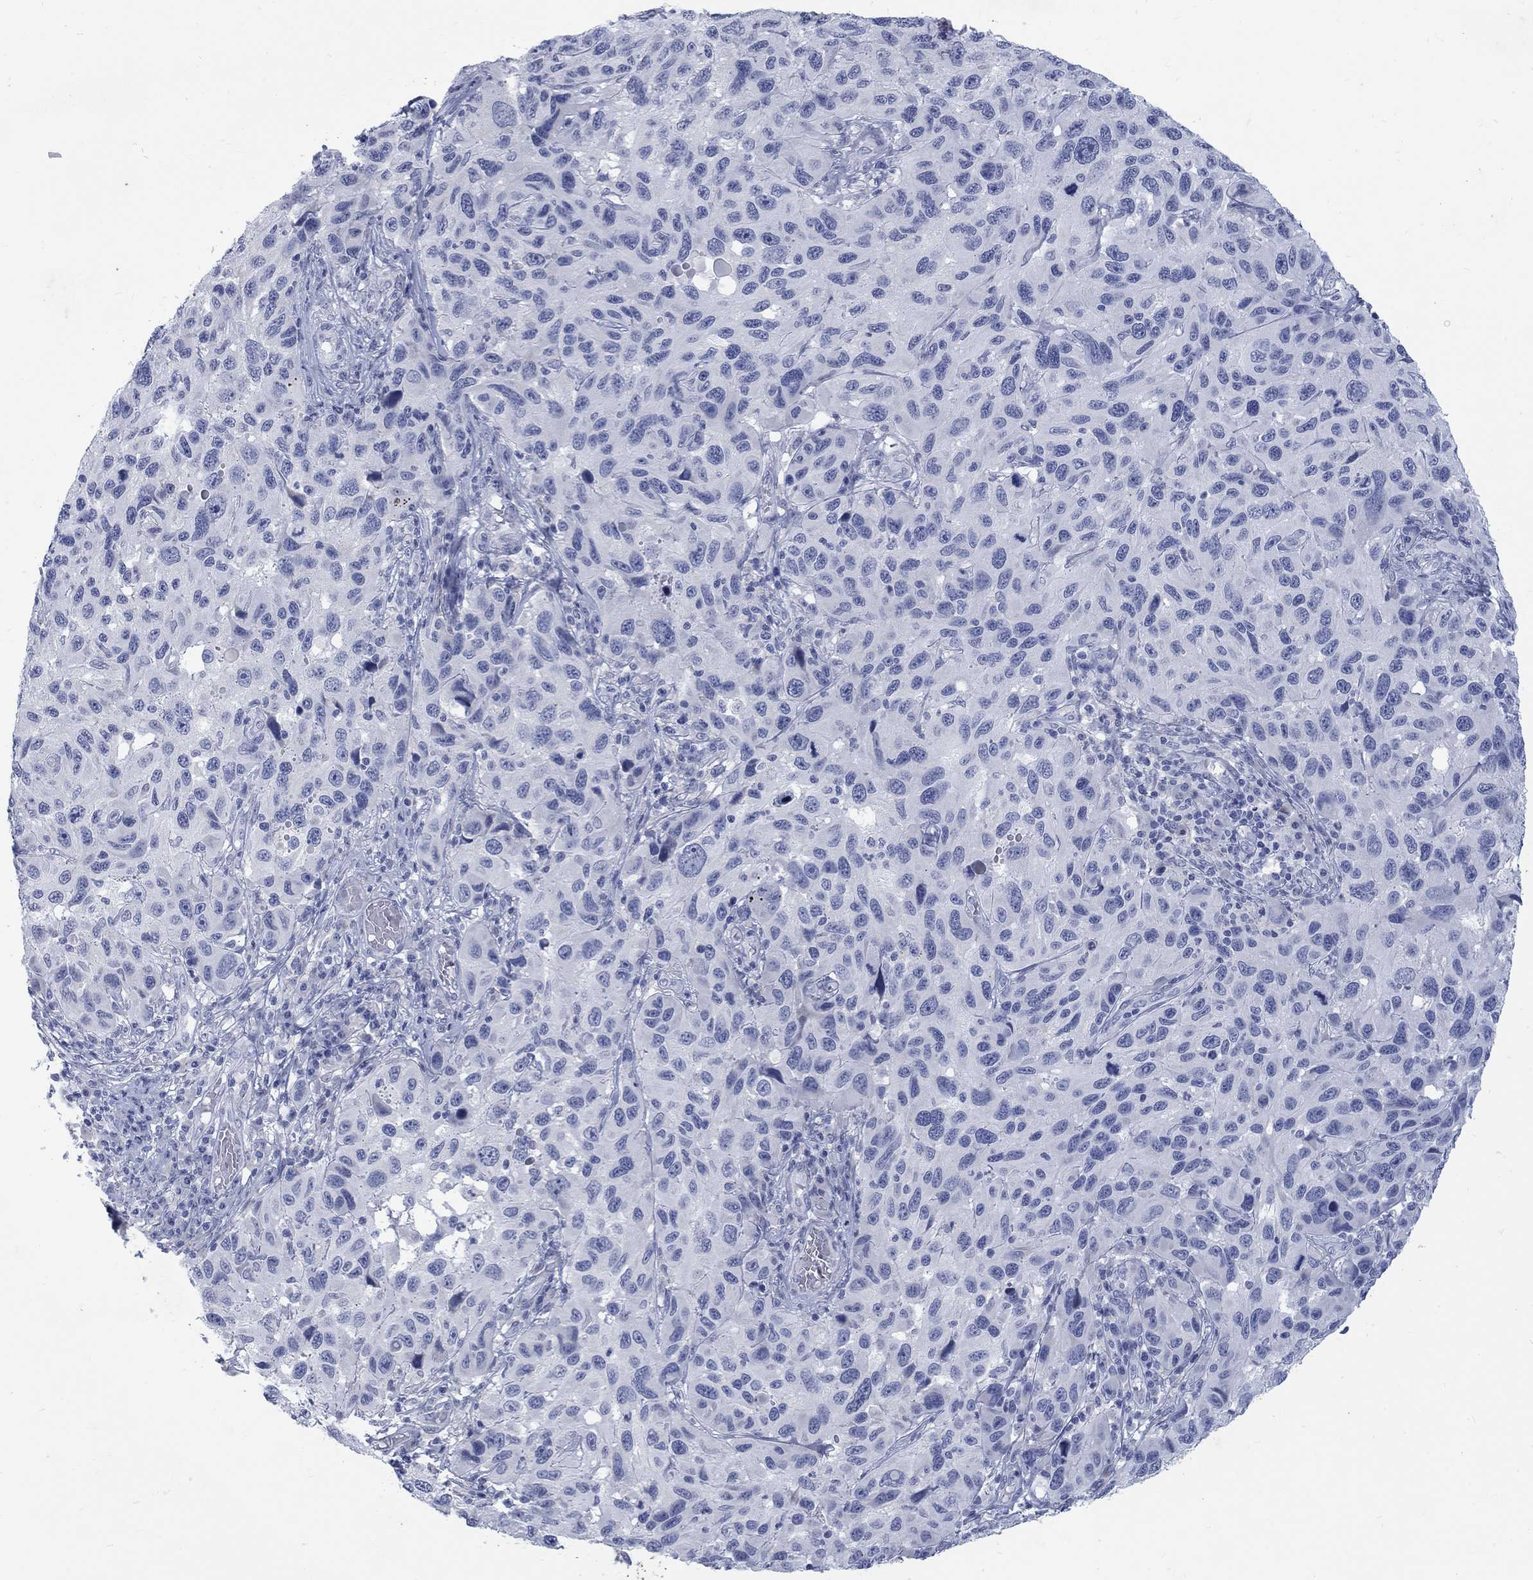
{"staining": {"intensity": "negative", "quantity": "none", "location": "none"}, "tissue": "melanoma", "cell_type": "Tumor cells", "image_type": "cancer", "snomed": [{"axis": "morphology", "description": "Malignant melanoma, NOS"}, {"axis": "topography", "description": "Skin"}], "caption": "Histopathology image shows no significant protein staining in tumor cells of melanoma.", "gene": "RFTN2", "patient": {"sex": "male", "age": 53}}